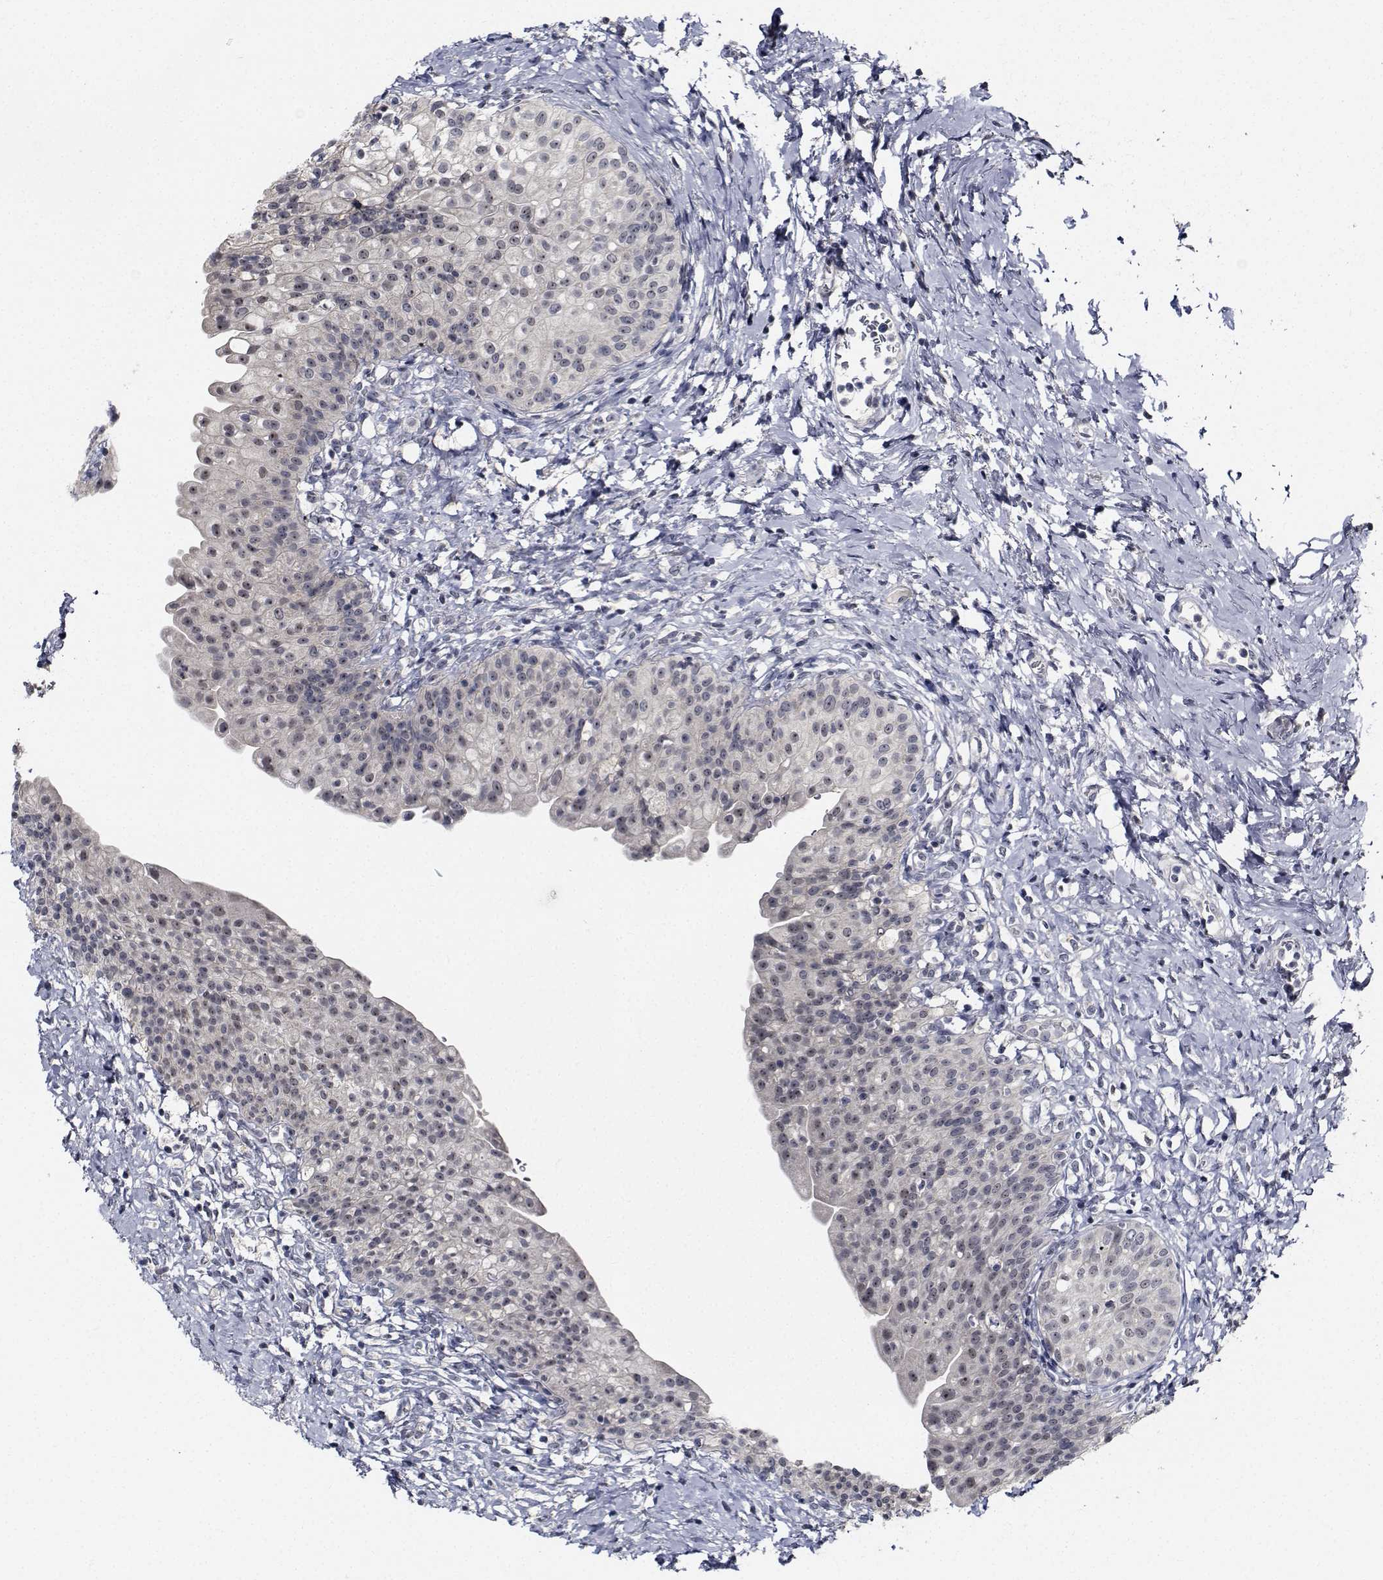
{"staining": {"intensity": "weak", "quantity": "25%-75%", "location": "nuclear"}, "tissue": "urinary bladder", "cell_type": "Urothelial cells", "image_type": "normal", "snomed": [{"axis": "morphology", "description": "Normal tissue, NOS"}, {"axis": "topography", "description": "Urinary bladder"}], "caption": "High-magnification brightfield microscopy of unremarkable urinary bladder stained with DAB (brown) and counterstained with hematoxylin (blue). urothelial cells exhibit weak nuclear positivity is identified in about25%-75% of cells.", "gene": "NVL", "patient": {"sex": "male", "age": 76}}